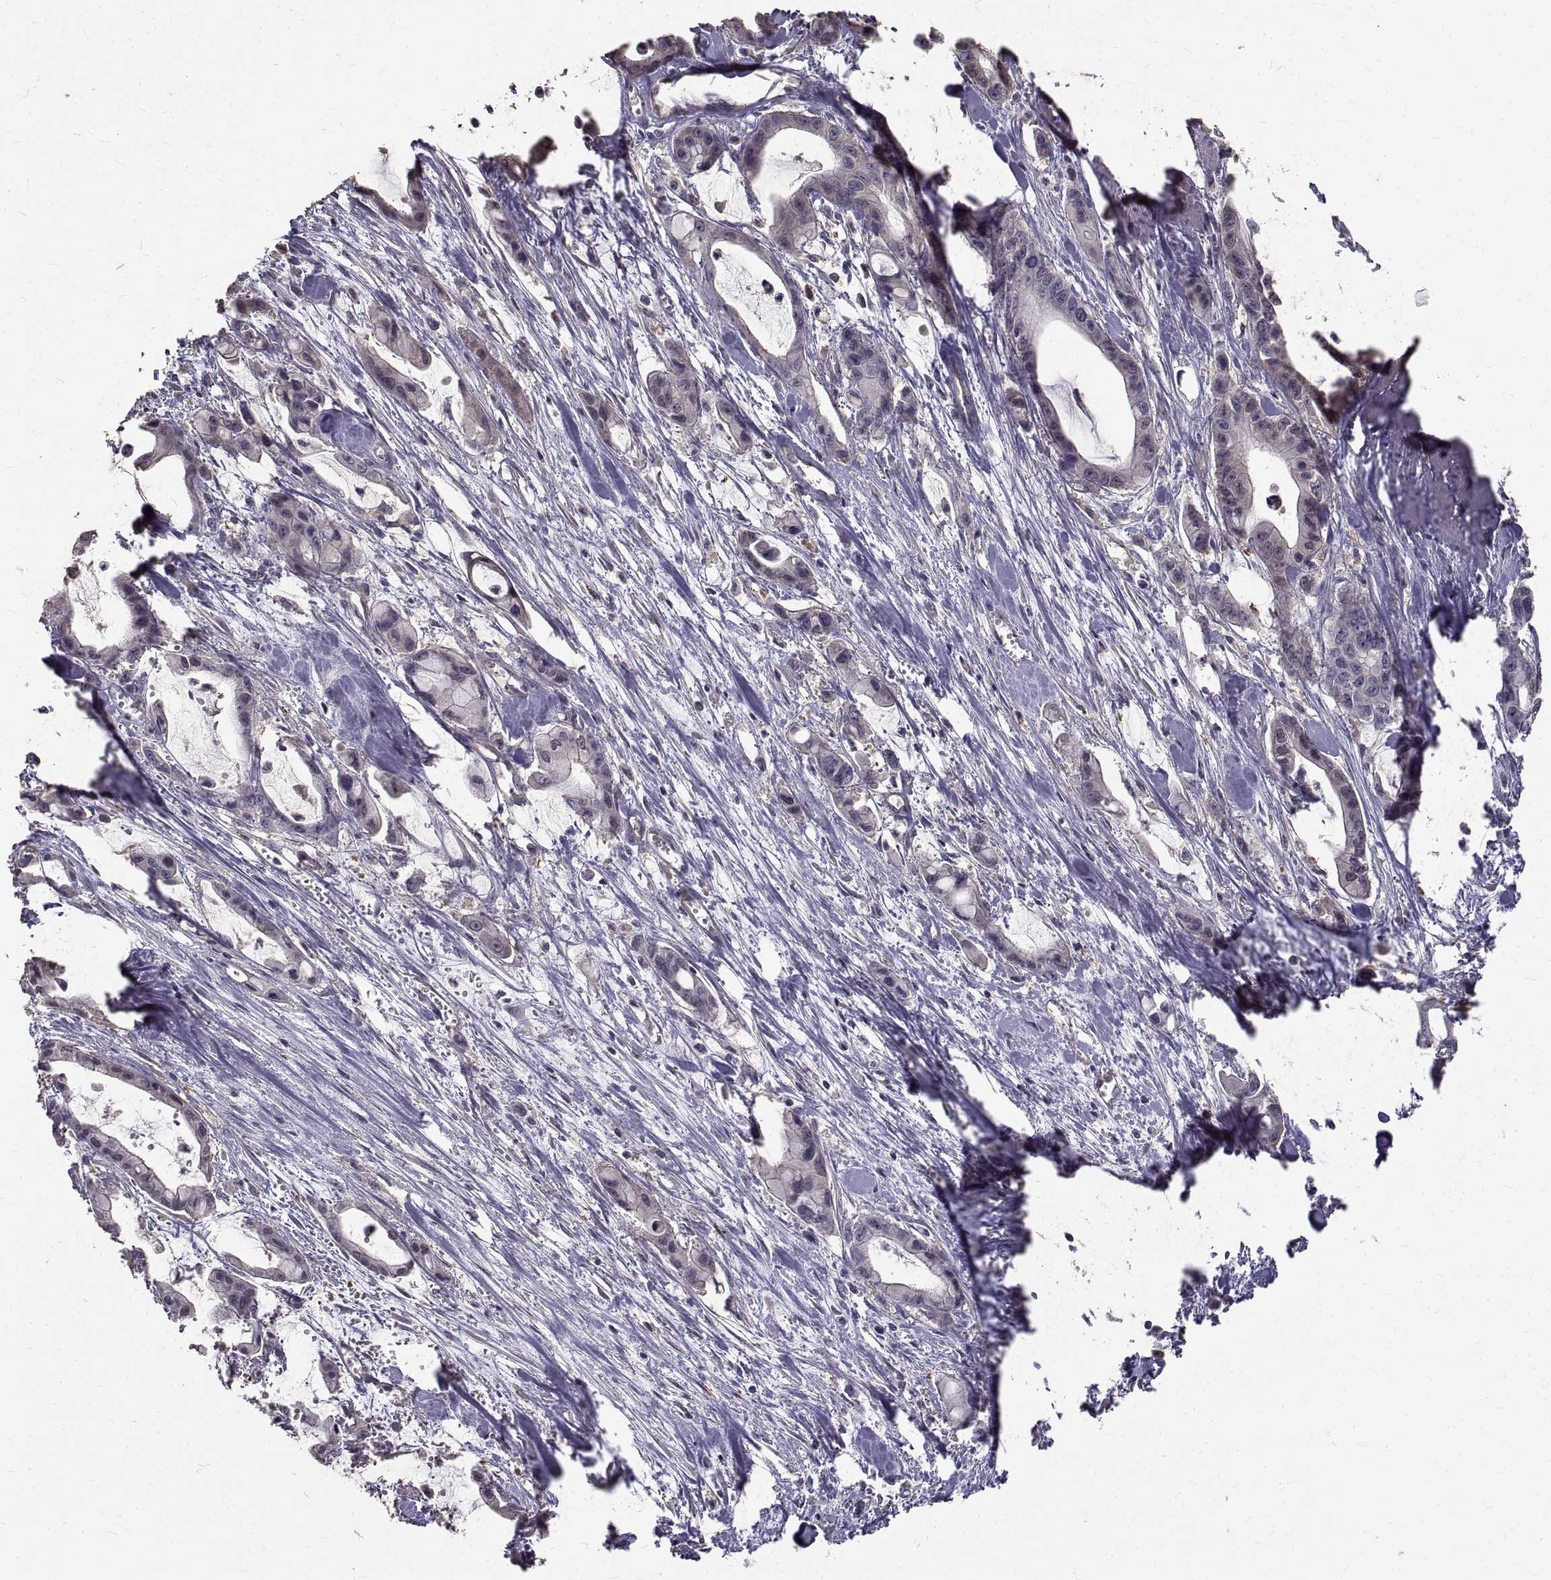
{"staining": {"intensity": "negative", "quantity": "none", "location": "none"}, "tissue": "pancreatic cancer", "cell_type": "Tumor cells", "image_type": "cancer", "snomed": [{"axis": "morphology", "description": "Adenocarcinoma, NOS"}, {"axis": "topography", "description": "Pancreas"}], "caption": "IHC histopathology image of neoplastic tissue: pancreatic cancer (adenocarcinoma) stained with DAB shows no significant protein expression in tumor cells.", "gene": "PEA15", "patient": {"sex": "male", "age": 48}}